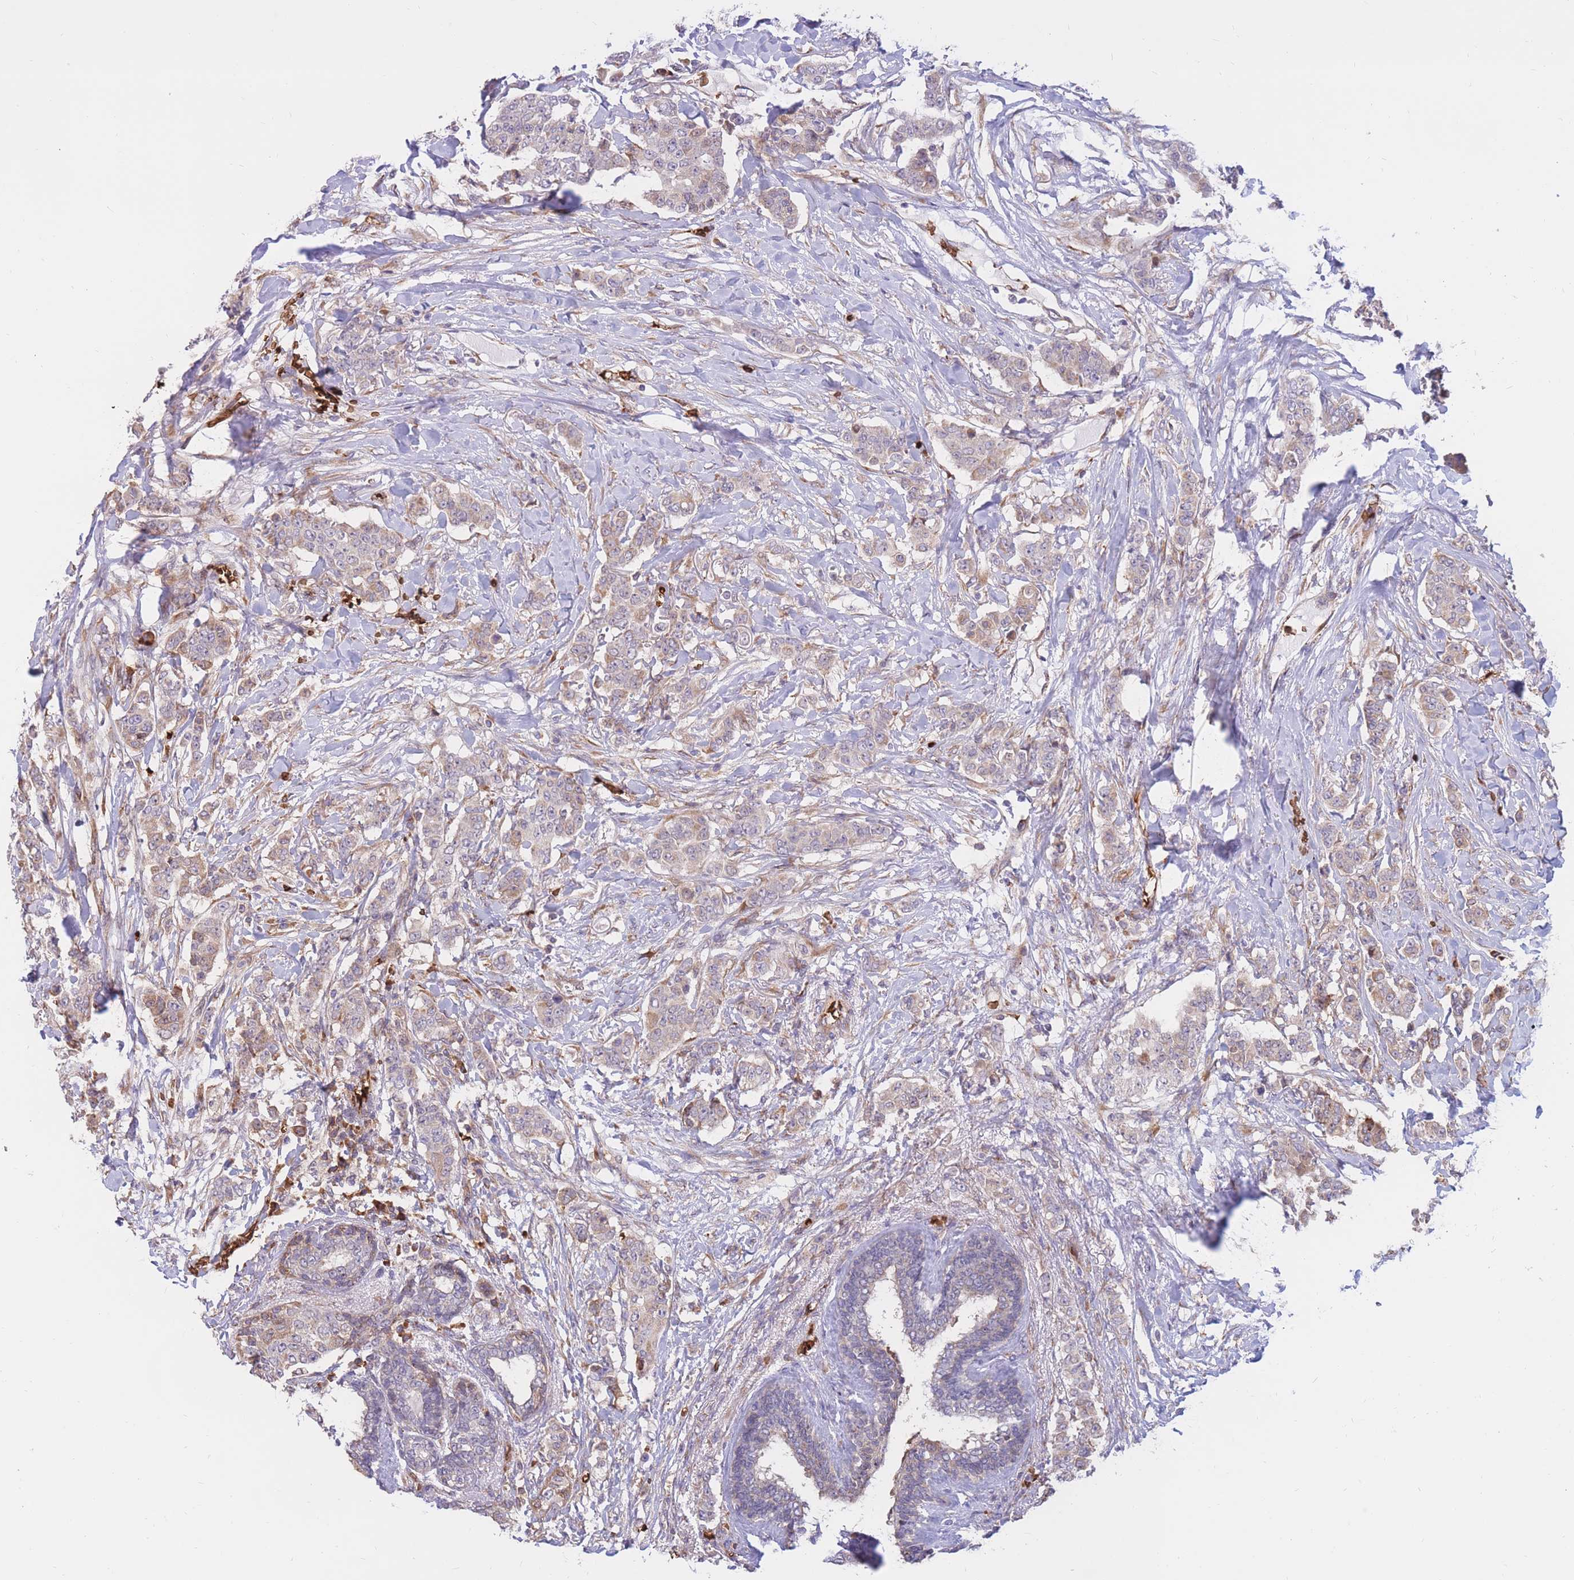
{"staining": {"intensity": "weak", "quantity": "<25%", "location": "cytoplasmic/membranous"}, "tissue": "breast cancer", "cell_type": "Tumor cells", "image_type": "cancer", "snomed": [{"axis": "morphology", "description": "Duct carcinoma"}, {"axis": "topography", "description": "Breast"}], "caption": "IHC micrograph of human breast infiltrating ductal carcinoma stained for a protein (brown), which demonstrates no expression in tumor cells.", "gene": "ATP10D", "patient": {"sex": "female", "age": 40}}